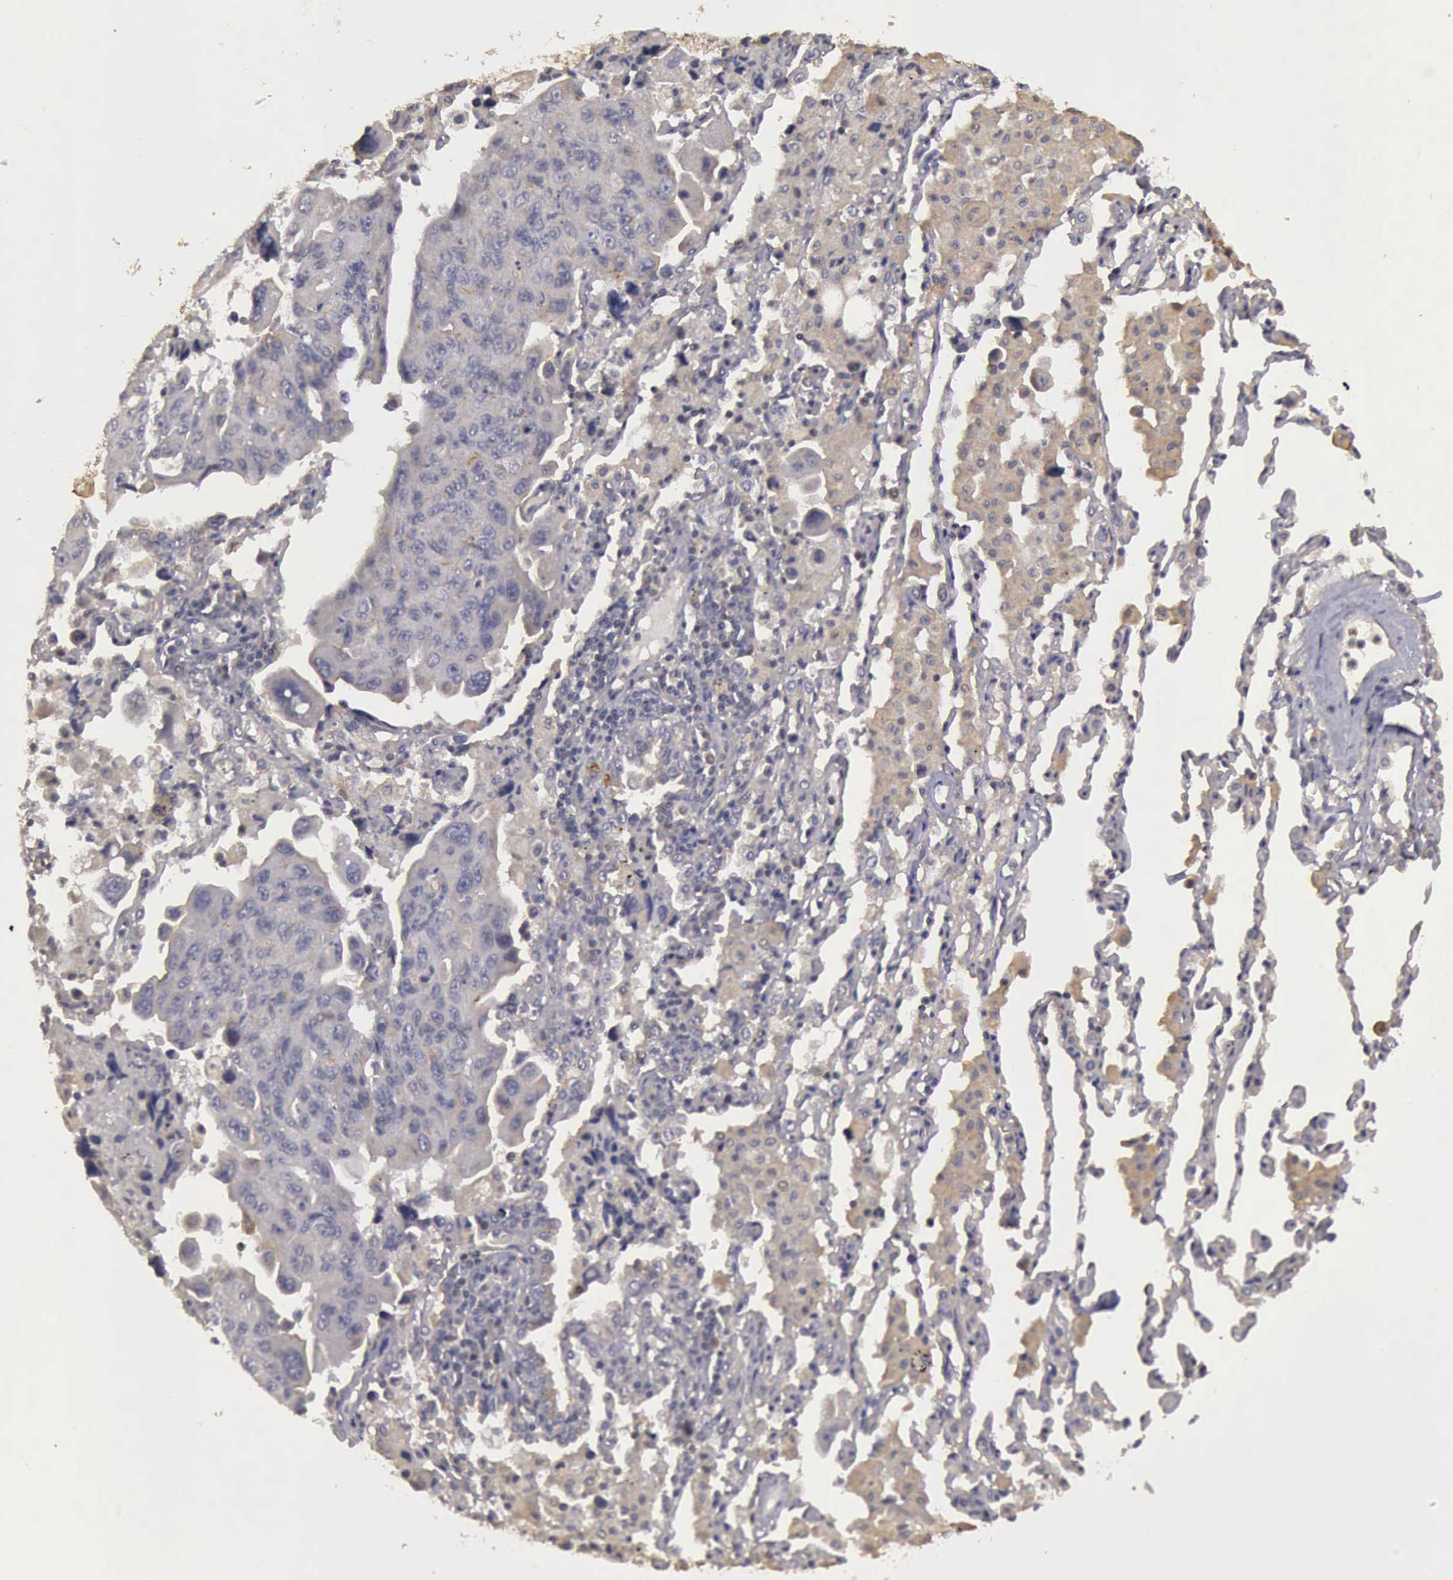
{"staining": {"intensity": "negative", "quantity": "none", "location": "none"}, "tissue": "lung cancer", "cell_type": "Tumor cells", "image_type": "cancer", "snomed": [{"axis": "morphology", "description": "Adenocarcinoma, NOS"}, {"axis": "topography", "description": "Lung"}], "caption": "High power microscopy micrograph of an IHC histopathology image of adenocarcinoma (lung), revealing no significant positivity in tumor cells.", "gene": "BMX", "patient": {"sex": "male", "age": 64}}